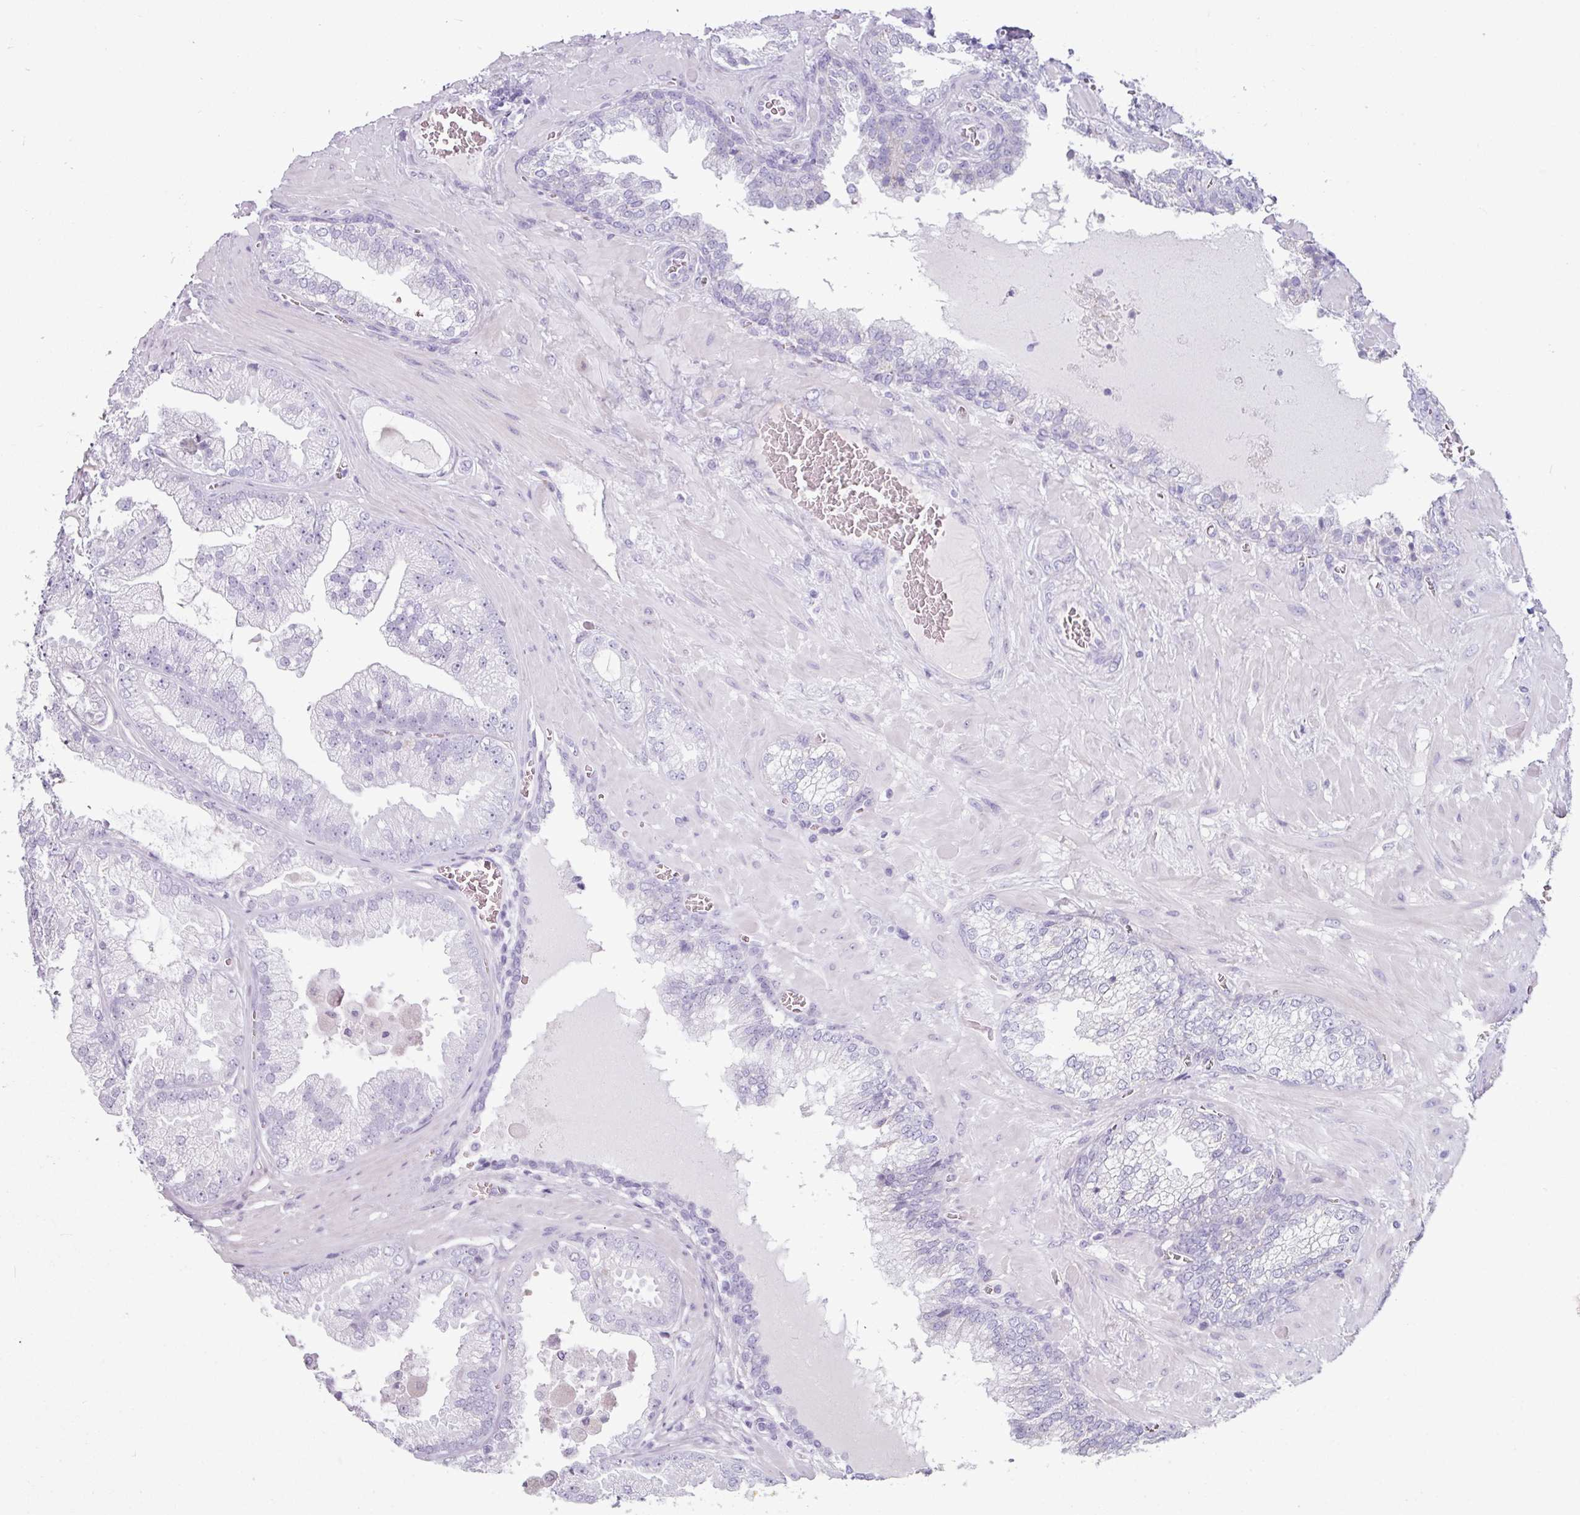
{"staining": {"intensity": "negative", "quantity": "none", "location": "none"}, "tissue": "prostate cancer", "cell_type": "Tumor cells", "image_type": "cancer", "snomed": [{"axis": "morphology", "description": "Adenocarcinoma, Low grade"}, {"axis": "topography", "description": "Prostate"}], "caption": "Tumor cells are negative for brown protein staining in prostate cancer (low-grade adenocarcinoma).", "gene": "CLCA1", "patient": {"sex": "male", "age": 57}}